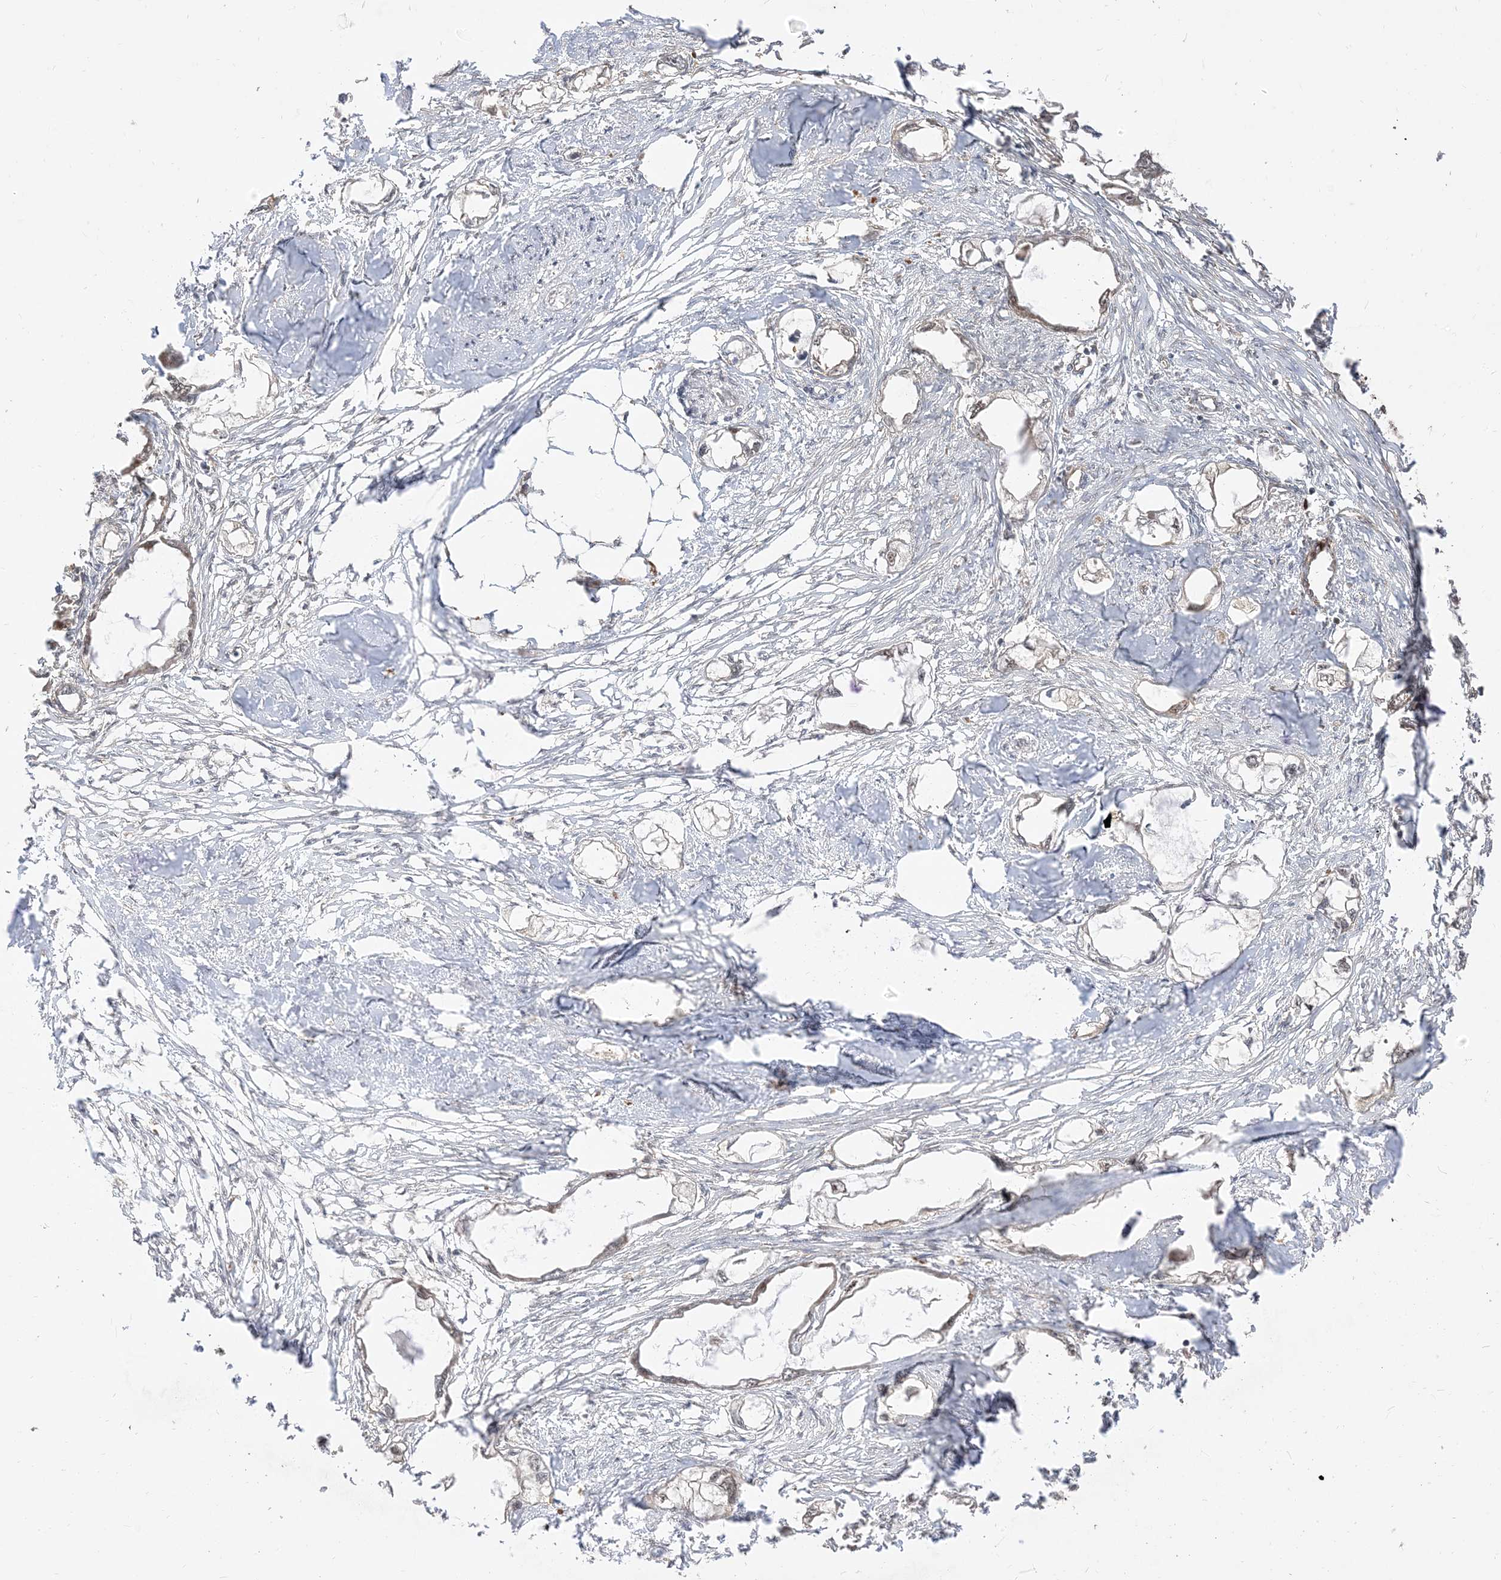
{"staining": {"intensity": "weak", "quantity": "<25%", "location": "nuclear"}, "tissue": "endometrial cancer", "cell_type": "Tumor cells", "image_type": "cancer", "snomed": [{"axis": "morphology", "description": "Adenocarcinoma, NOS"}, {"axis": "morphology", "description": "Adenocarcinoma, metastatic, NOS"}, {"axis": "topography", "description": "Adipose tissue"}, {"axis": "topography", "description": "Endometrium"}], "caption": "The histopathology image reveals no staining of tumor cells in endometrial cancer (metastatic adenocarcinoma). (DAB immunohistochemistry (IHC) visualized using brightfield microscopy, high magnification).", "gene": "TBCC", "patient": {"sex": "female", "age": 67}}